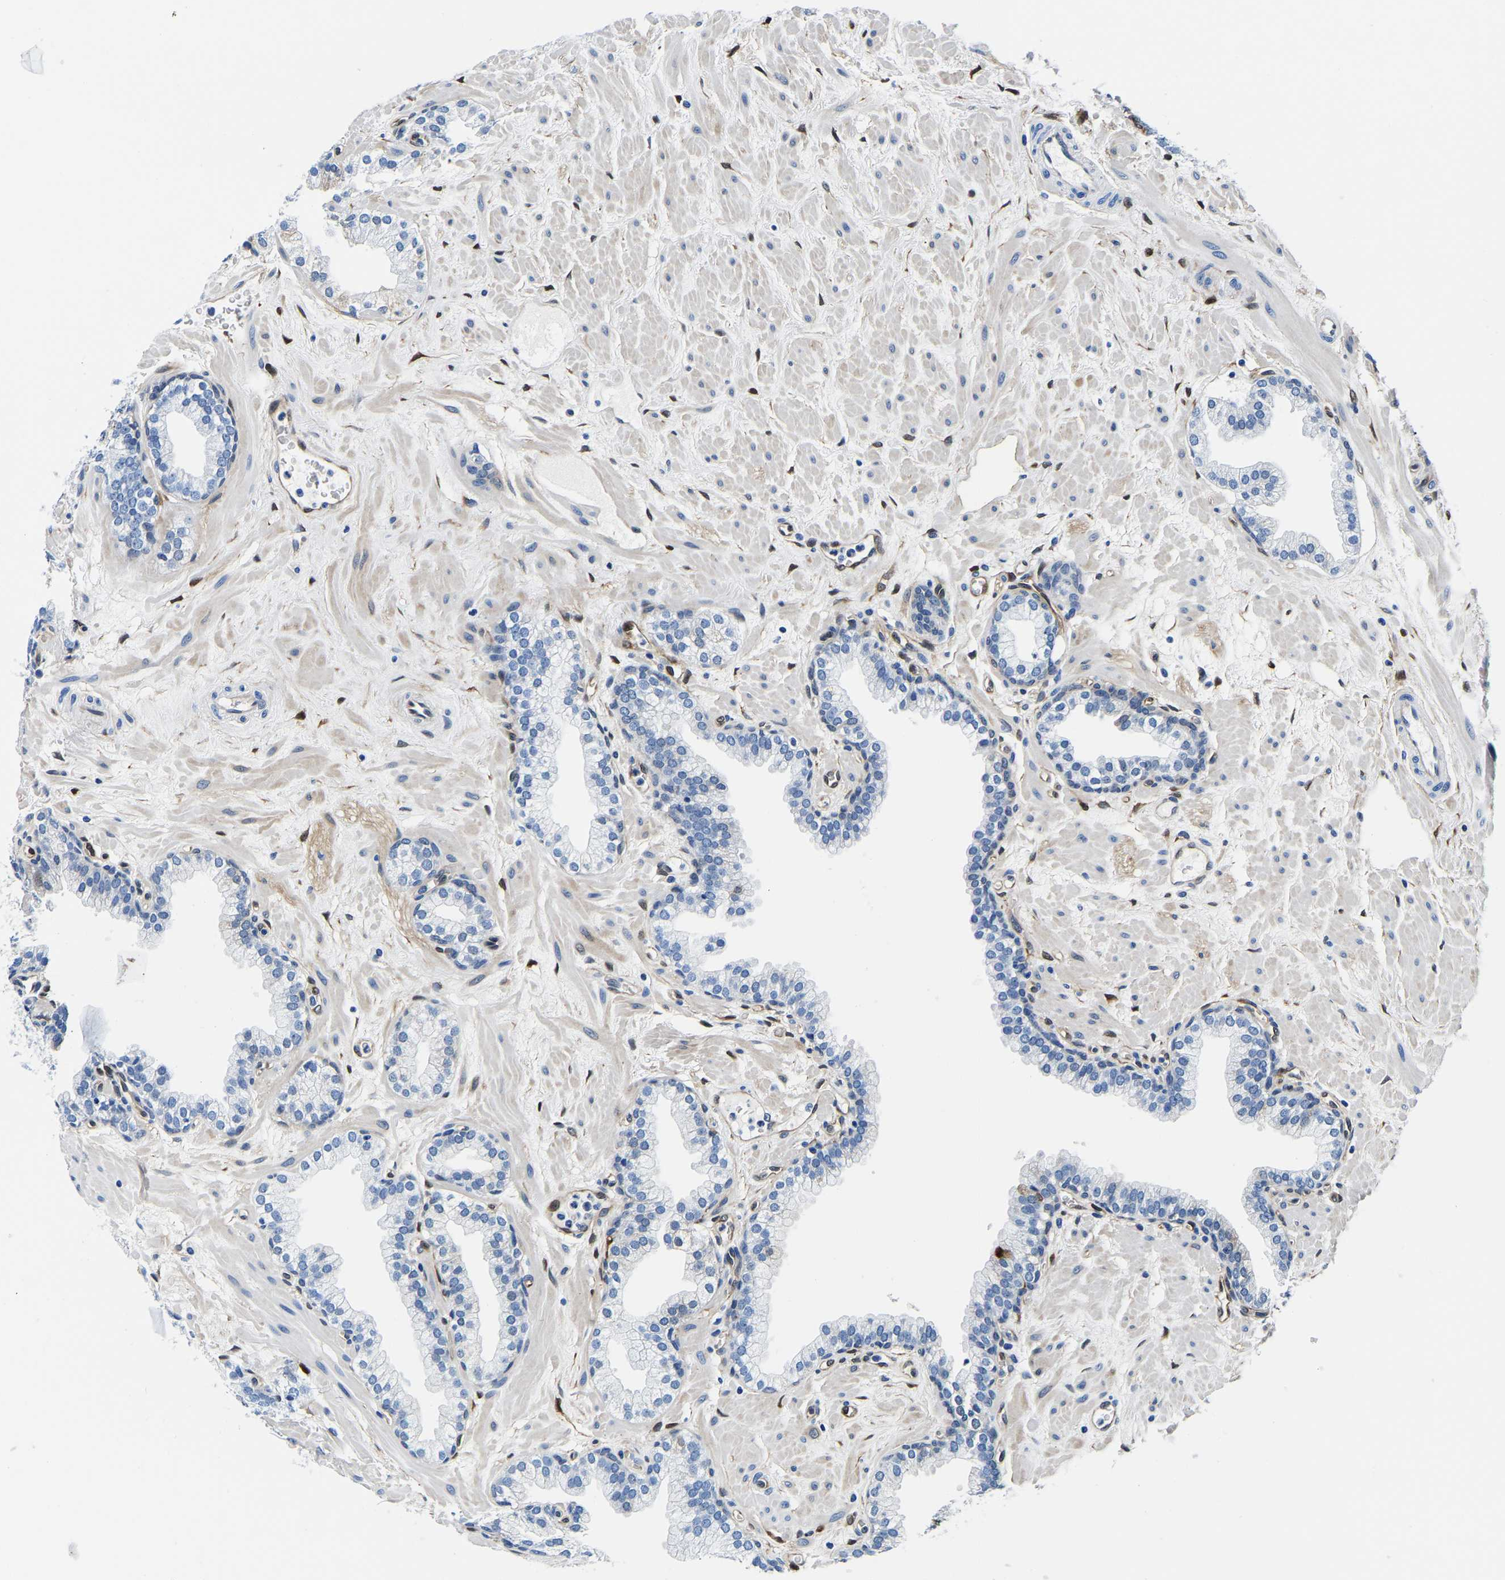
{"staining": {"intensity": "negative", "quantity": "none", "location": "none"}, "tissue": "prostate", "cell_type": "Glandular cells", "image_type": "normal", "snomed": [{"axis": "morphology", "description": "Normal tissue, NOS"}, {"axis": "morphology", "description": "Urothelial carcinoma, Low grade"}, {"axis": "topography", "description": "Urinary bladder"}, {"axis": "topography", "description": "Prostate"}], "caption": "This is an immunohistochemistry (IHC) histopathology image of unremarkable human prostate. There is no expression in glandular cells.", "gene": "S100A13", "patient": {"sex": "male", "age": 60}}